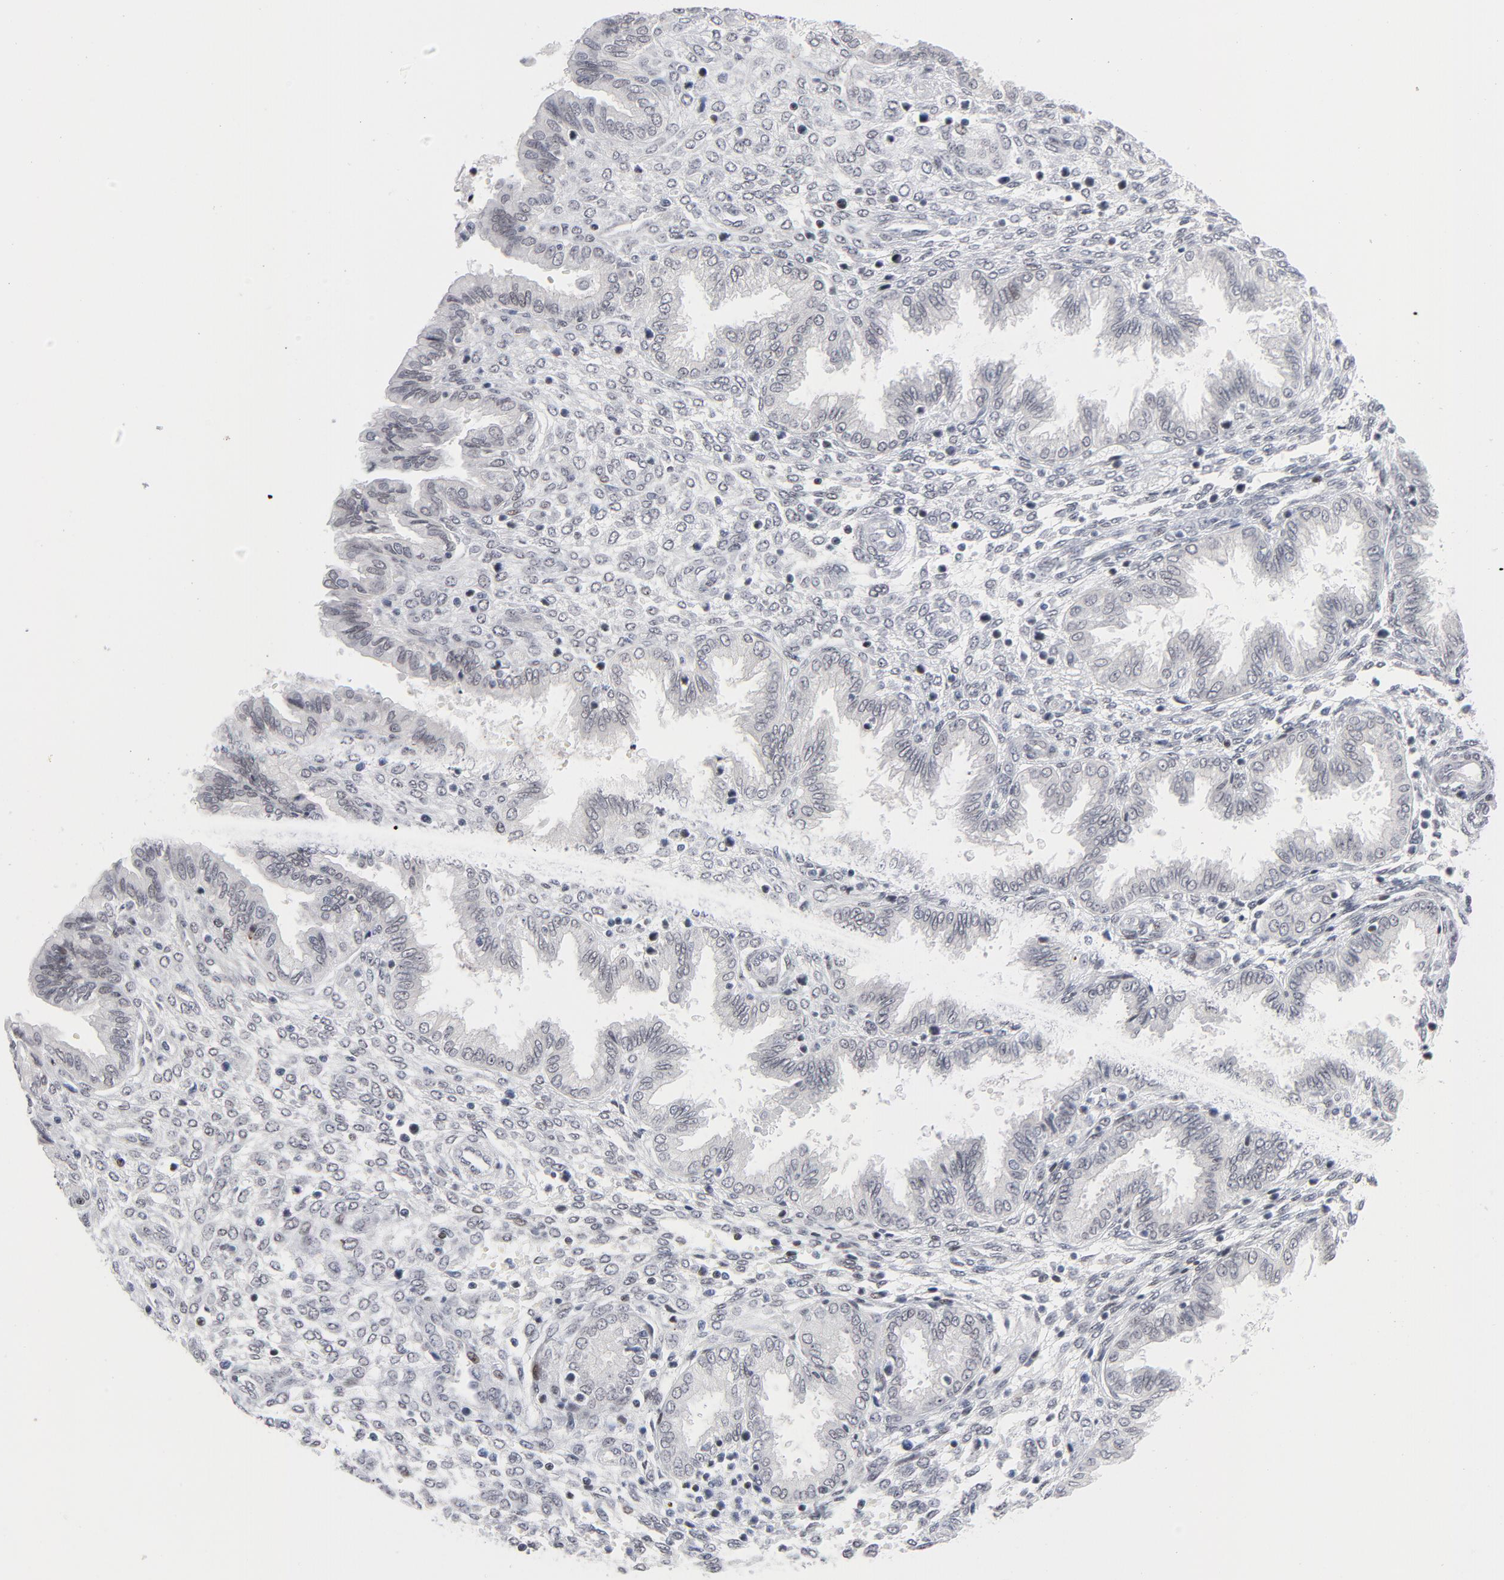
{"staining": {"intensity": "moderate", "quantity": "25%-75%", "location": "nuclear"}, "tissue": "endometrium", "cell_type": "Cells in endometrial stroma", "image_type": "normal", "snomed": [{"axis": "morphology", "description": "Normal tissue, NOS"}, {"axis": "topography", "description": "Endometrium"}], "caption": "High-power microscopy captured an IHC micrograph of normal endometrium, revealing moderate nuclear positivity in approximately 25%-75% of cells in endometrial stroma.", "gene": "NFIC", "patient": {"sex": "female", "age": 33}}